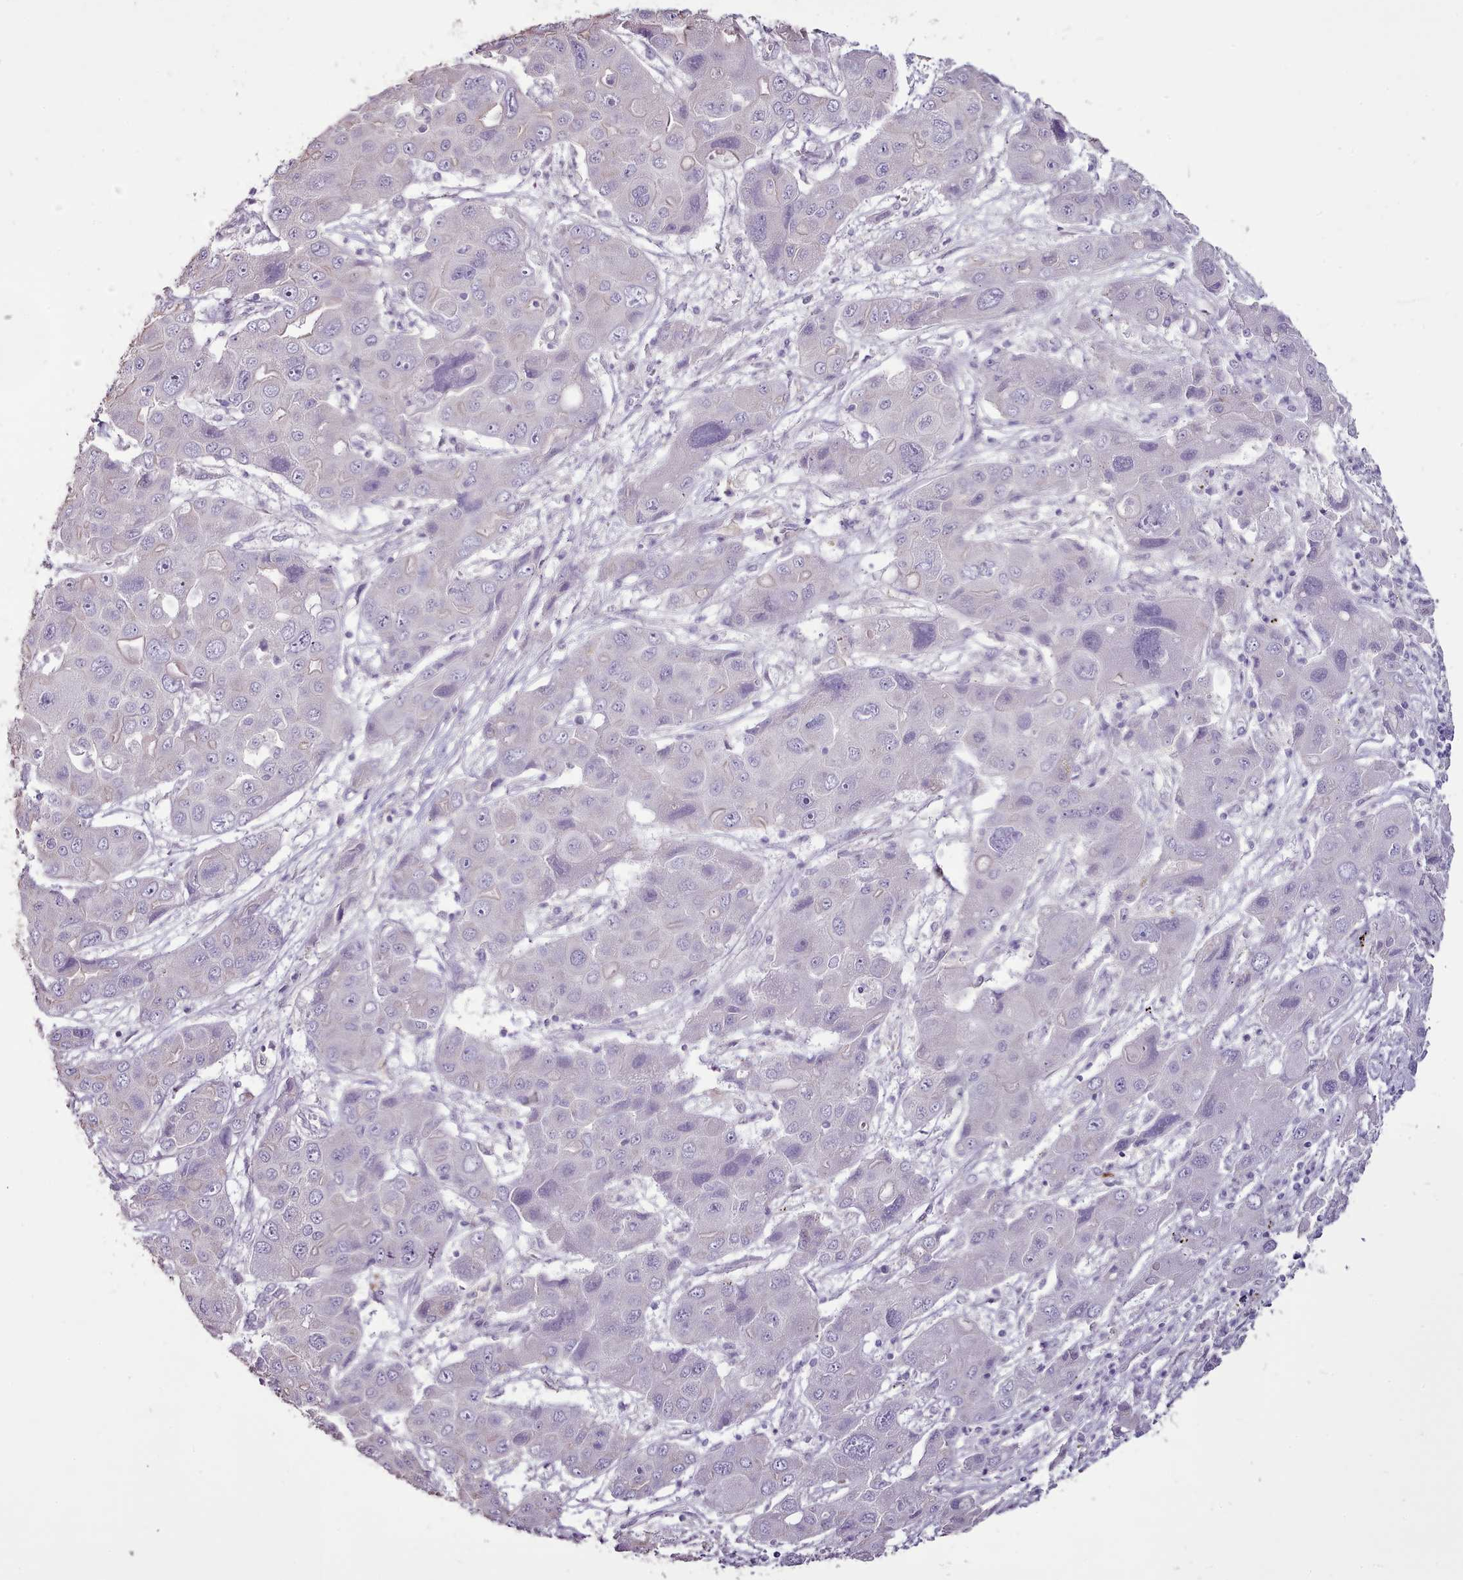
{"staining": {"intensity": "negative", "quantity": "none", "location": "none"}, "tissue": "liver cancer", "cell_type": "Tumor cells", "image_type": "cancer", "snomed": [{"axis": "morphology", "description": "Cholangiocarcinoma"}, {"axis": "topography", "description": "Liver"}], "caption": "High magnification brightfield microscopy of liver cancer stained with DAB (3,3'-diaminobenzidine) (brown) and counterstained with hematoxylin (blue): tumor cells show no significant positivity.", "gene": "BLOC1S2", "patient": {"sex": "male", "age": 67}}